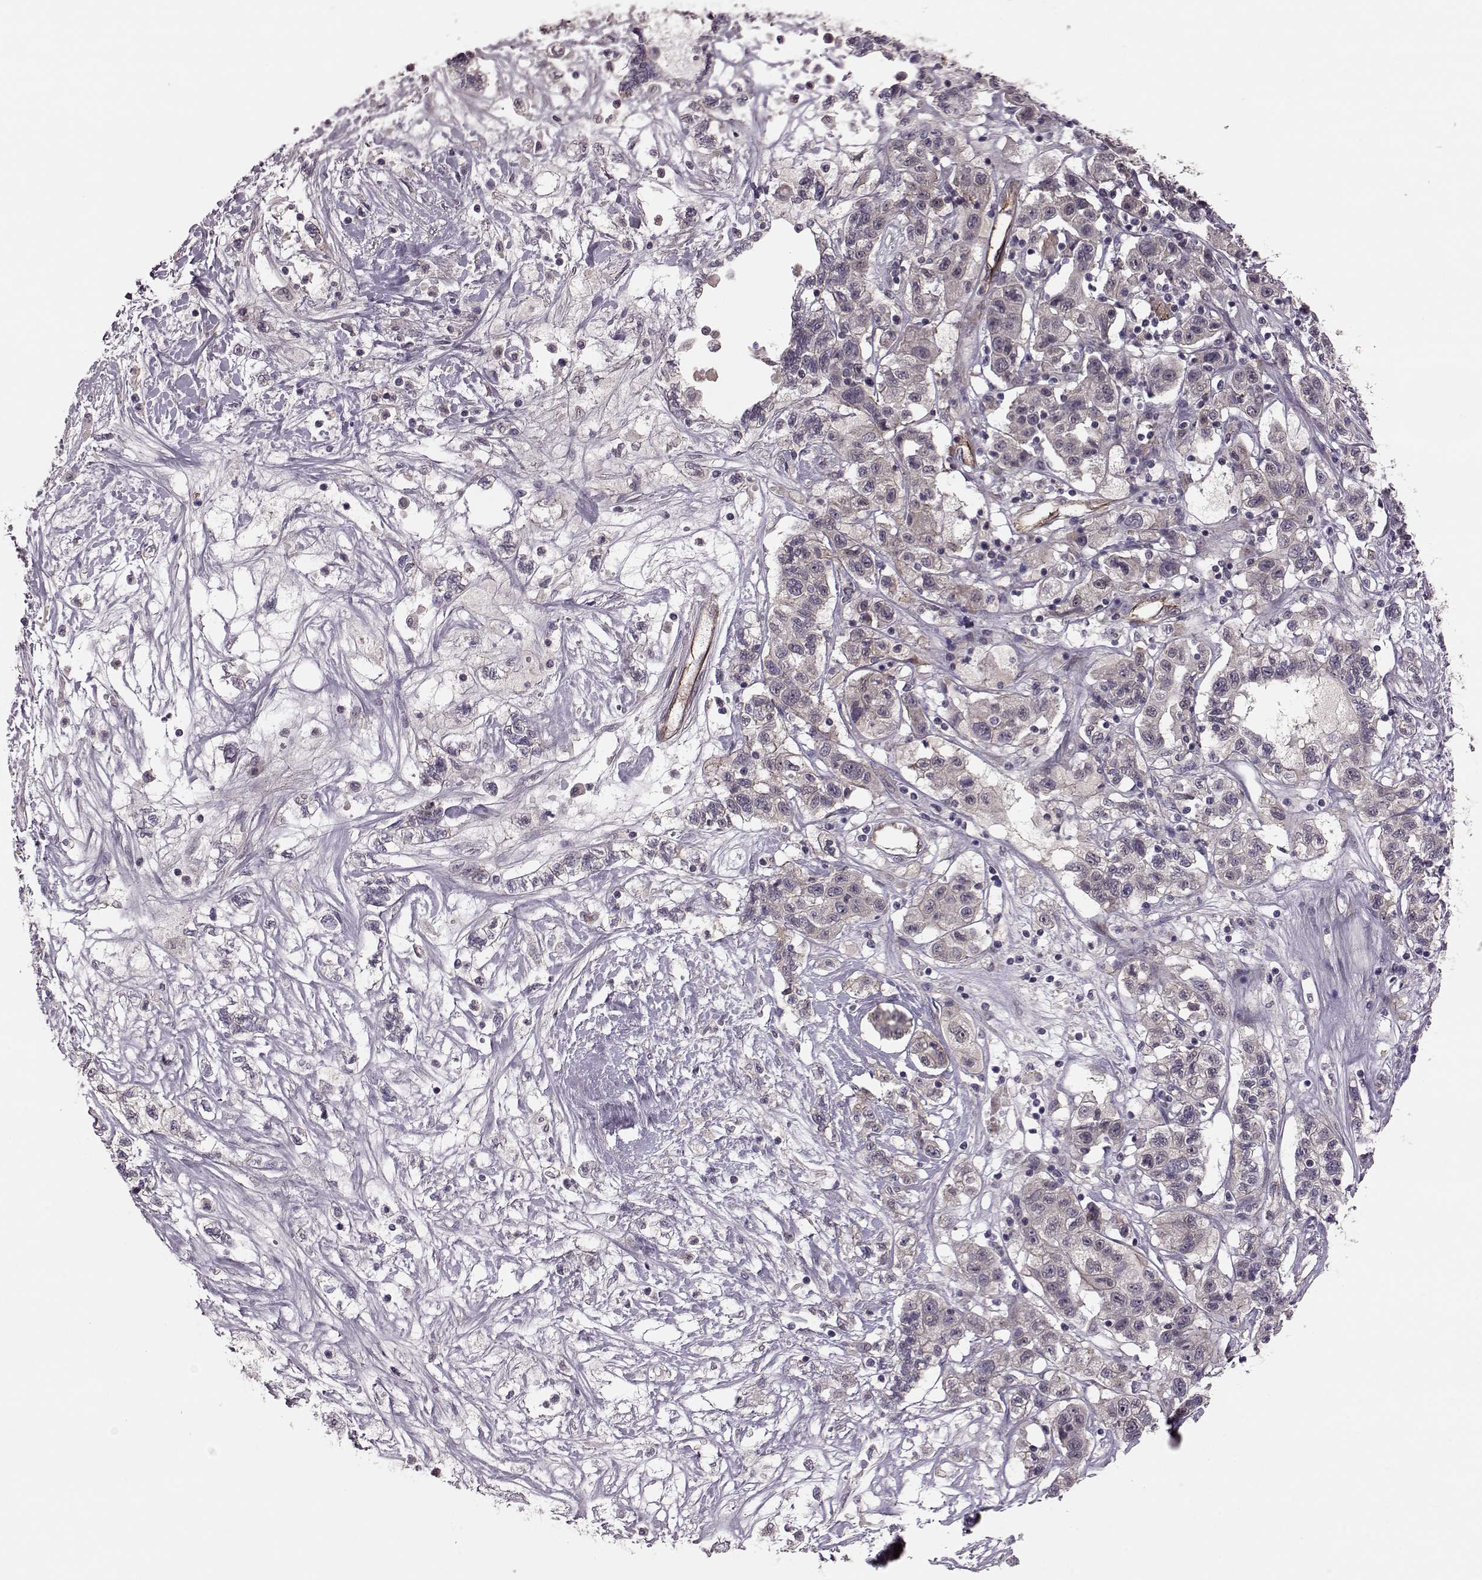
{"staining": {"intensity": "negative", "quantity": "none", "location": "none"}, "tissue": "liver cancer", "cell_type": "Tumor cells", "image_type": "cancer", "snomed": [{"axis": "morphology", "description": "Adenocarcinoma, NOS"}, {"axis": "morphology", "description": "Cholangiocarcinoma"}, {"axis": "topography", "description": "Liver"}], "caption": "This is an immunohistochemistry (IHC) image of adenocarcinoma (liver). There is no expression in tumor cells.", "gene": "SYNPO", "patient": {"sex": "male", "age": 64}}